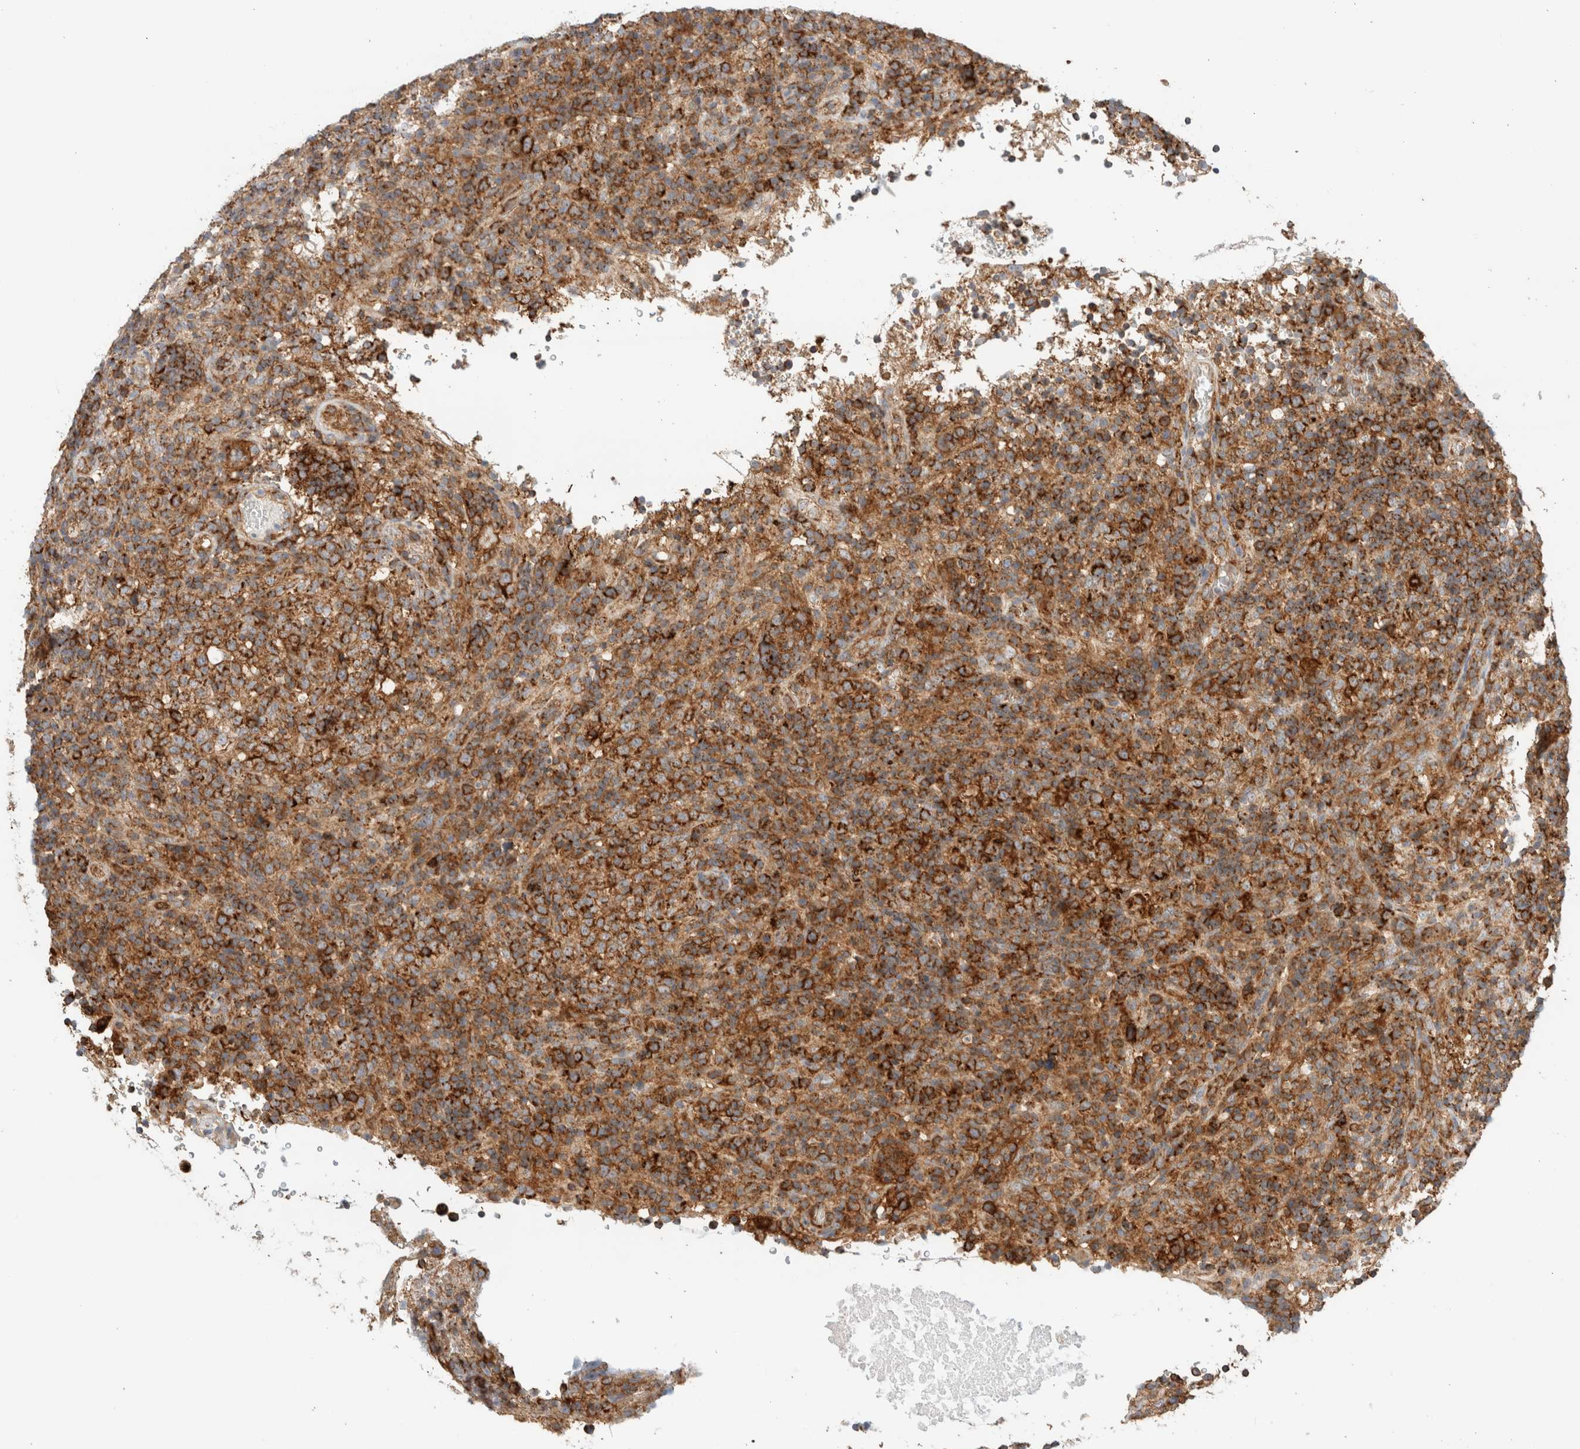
{"staining": {"intensity": "strong", "quantity": ">75%", "location": "cytoplasmic/membranous"}, "tissue": "lymphoma", "cell_type": "Tumor cells", "image_type": "cancer", "snomed": [{"axis": "morphology", "description": "Malignant lymphoma, non-Hodgkin's type, High grade"}, {"axis": "topography", "description": "Lymph node"}], "caption": "Tumor cells display high levels of strong cytoplasmic/membranous positivity in about >75% of cells in lymphoma.", "gene": "MRM3", "patient": {"sex": "female", "age": 76}}